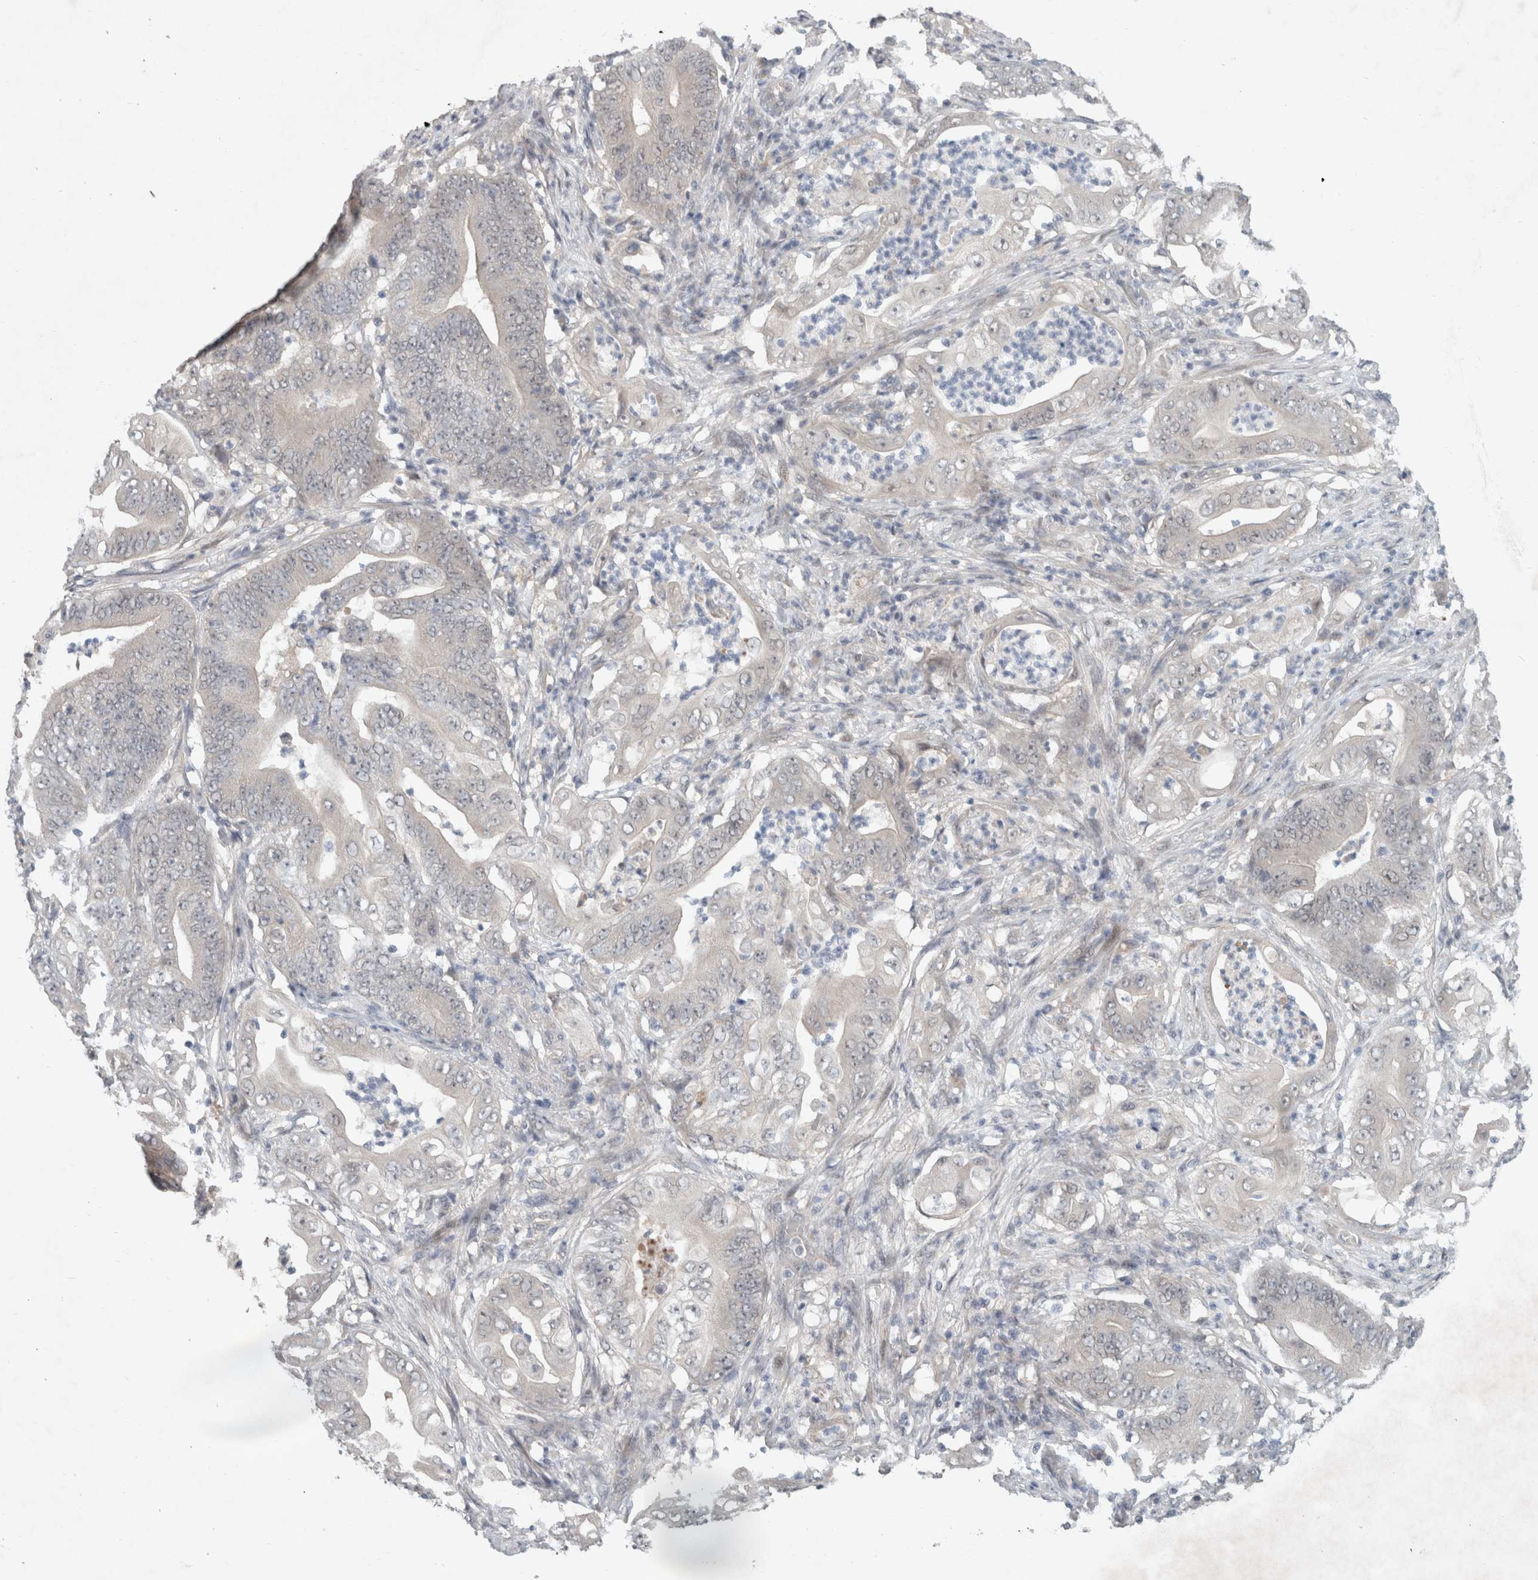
{"staining": {"intensity": "negative", "quantity": "none", "location": "none"}, "tissue": "stomach cancer", "cell_type": "Tumor cells", "image_type": "cancer", "snomed": [{"axis": "morphology", "description": "Adenocarcinoma, NOS"}, {"axis": "topography", "description": "Stomach"}], "caption": "Tumor cells show no significant positivity in adenocarcinoma (stomach).", "gene": "RASAL2", "patient": {"sex": "female", "age": 73}}